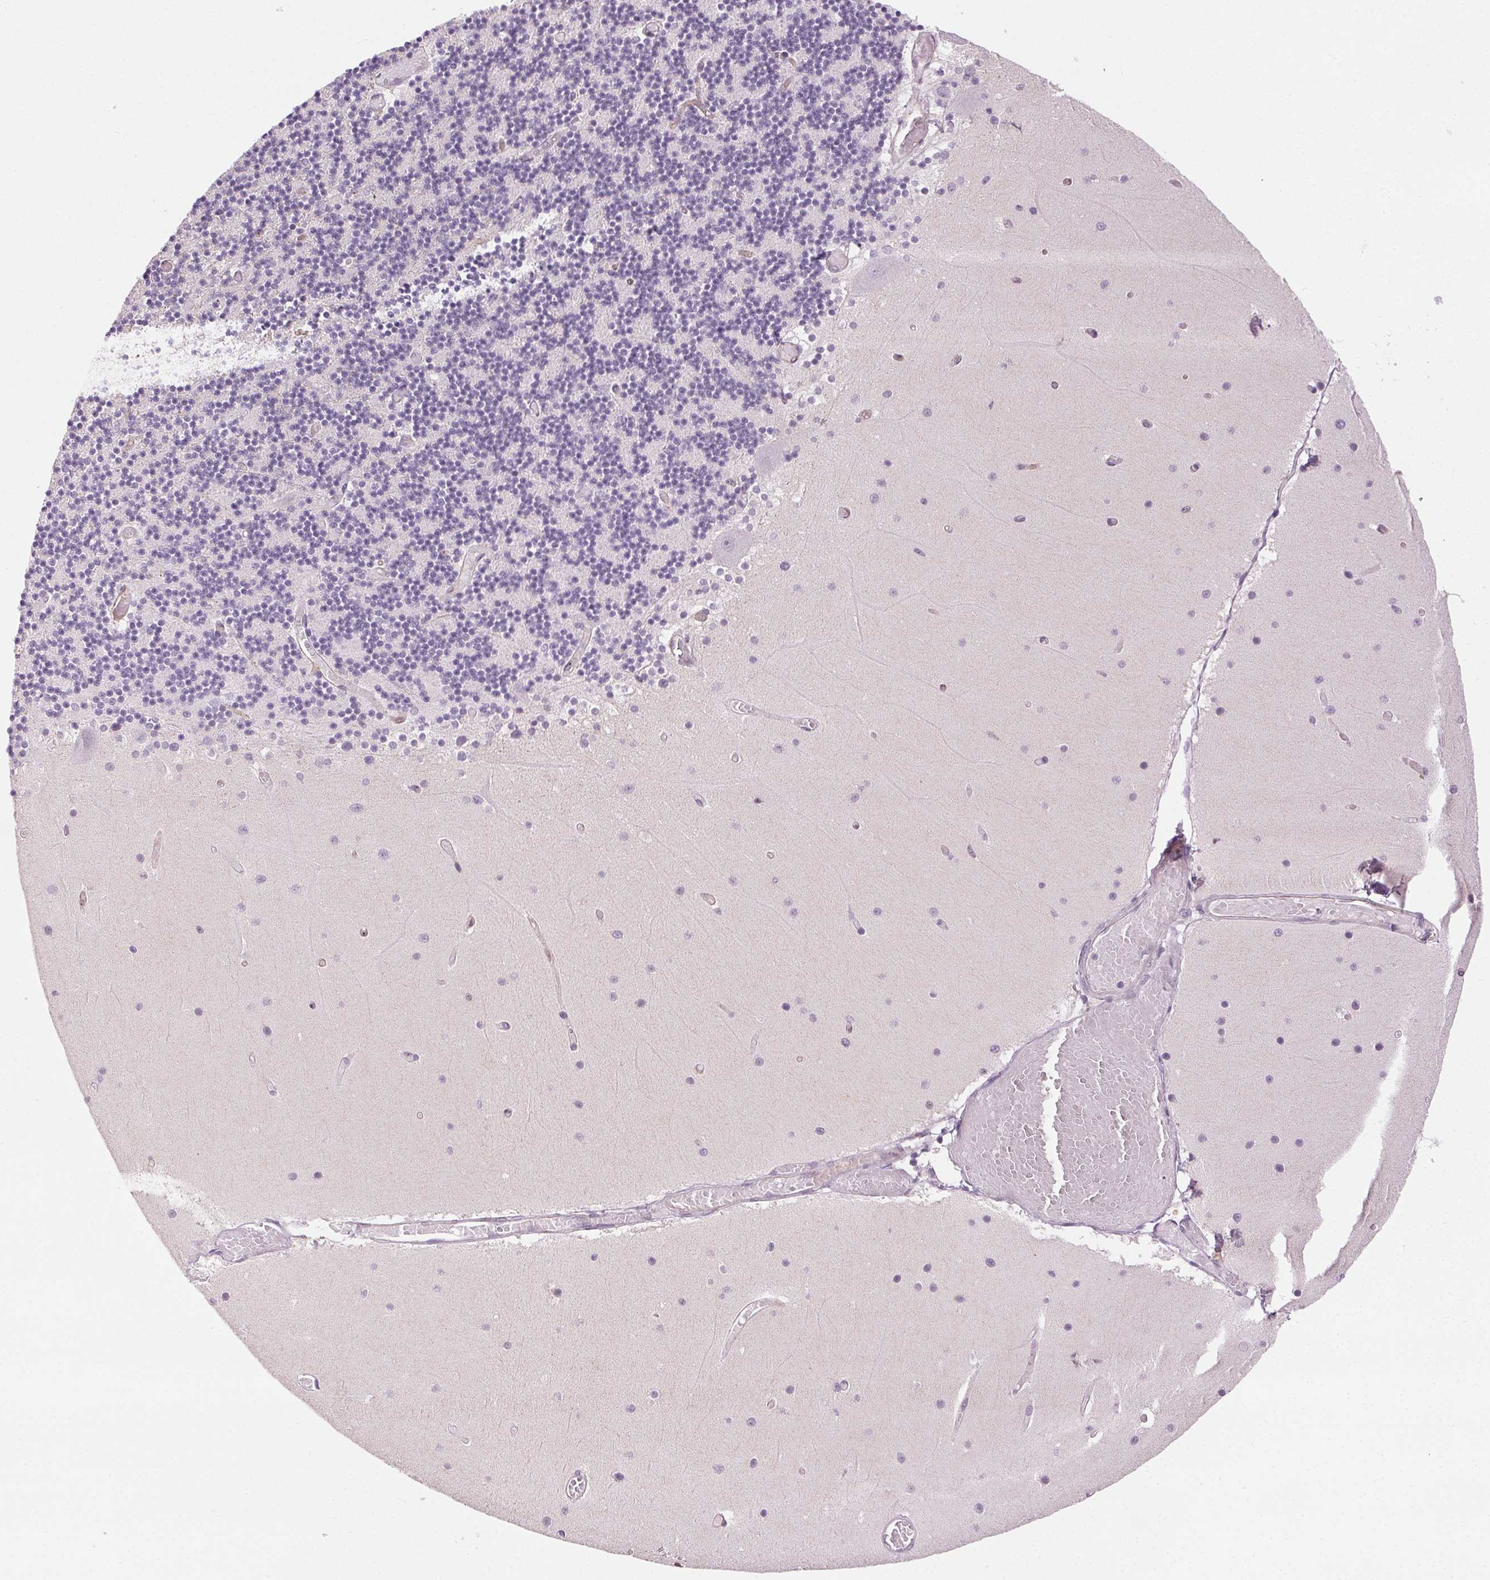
{"staining": {"intensity": "negative", "quantity": "none", "location": "none"}, "tissue": "cerebellum", "cell_type": "Cells in granular layer", "image_type": "normal", "snomed": [{"axis": "morphology", "description": "Normal tissue, NOS"}, {"axis": "topography", "description": "Cerebellum"}], "caption": "Photomicrograph shows no significant protein staining in cells in granular layer of benign cerebellum. (Brightfield microscopy of DAB immunohistochemistry (IHC) at high magnification).", "gene": "AIF1L", "patient": {"sex": "female", "age": 28}}